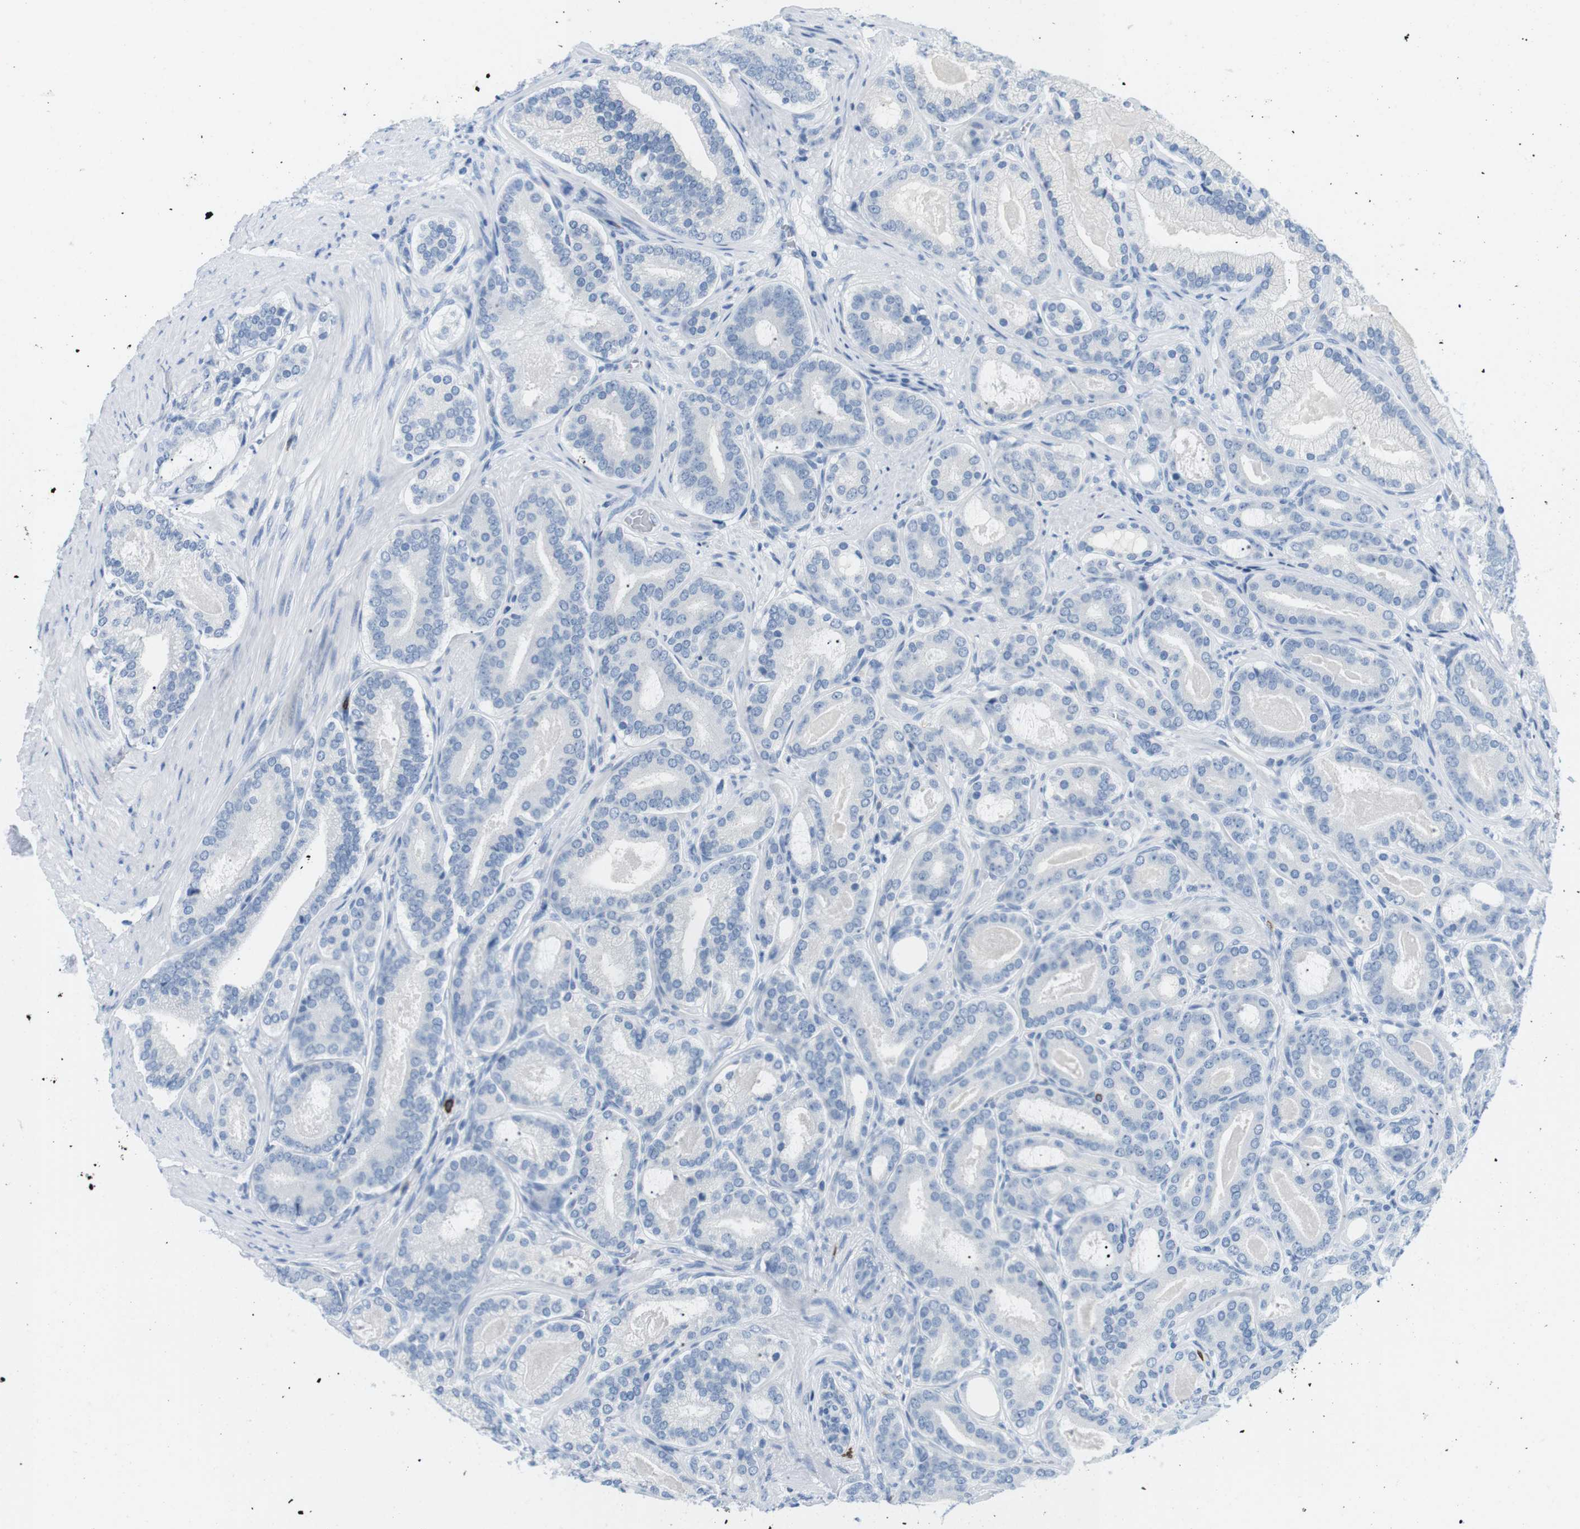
{"staining": {"intensity": "negative", "quantity": "none", "location": "none"}, "tissue": "prostate cancer", "cell_type": "Tumor cells", "image_type": "cancer", "snomed": [{"axis": "morphology", "description": "Adenocarcinoma, High grade"}, {"axis": "topography", "description": "Prostate"}], "caption": "Immunohistochemistry (IHC) image of human prostate high-grade adenocarcinoma stained for a protein (brown), which displays no staining in tumor cells.", "gene": "TNFRSF4", "patient": {"sex": "male", "age": 60}}